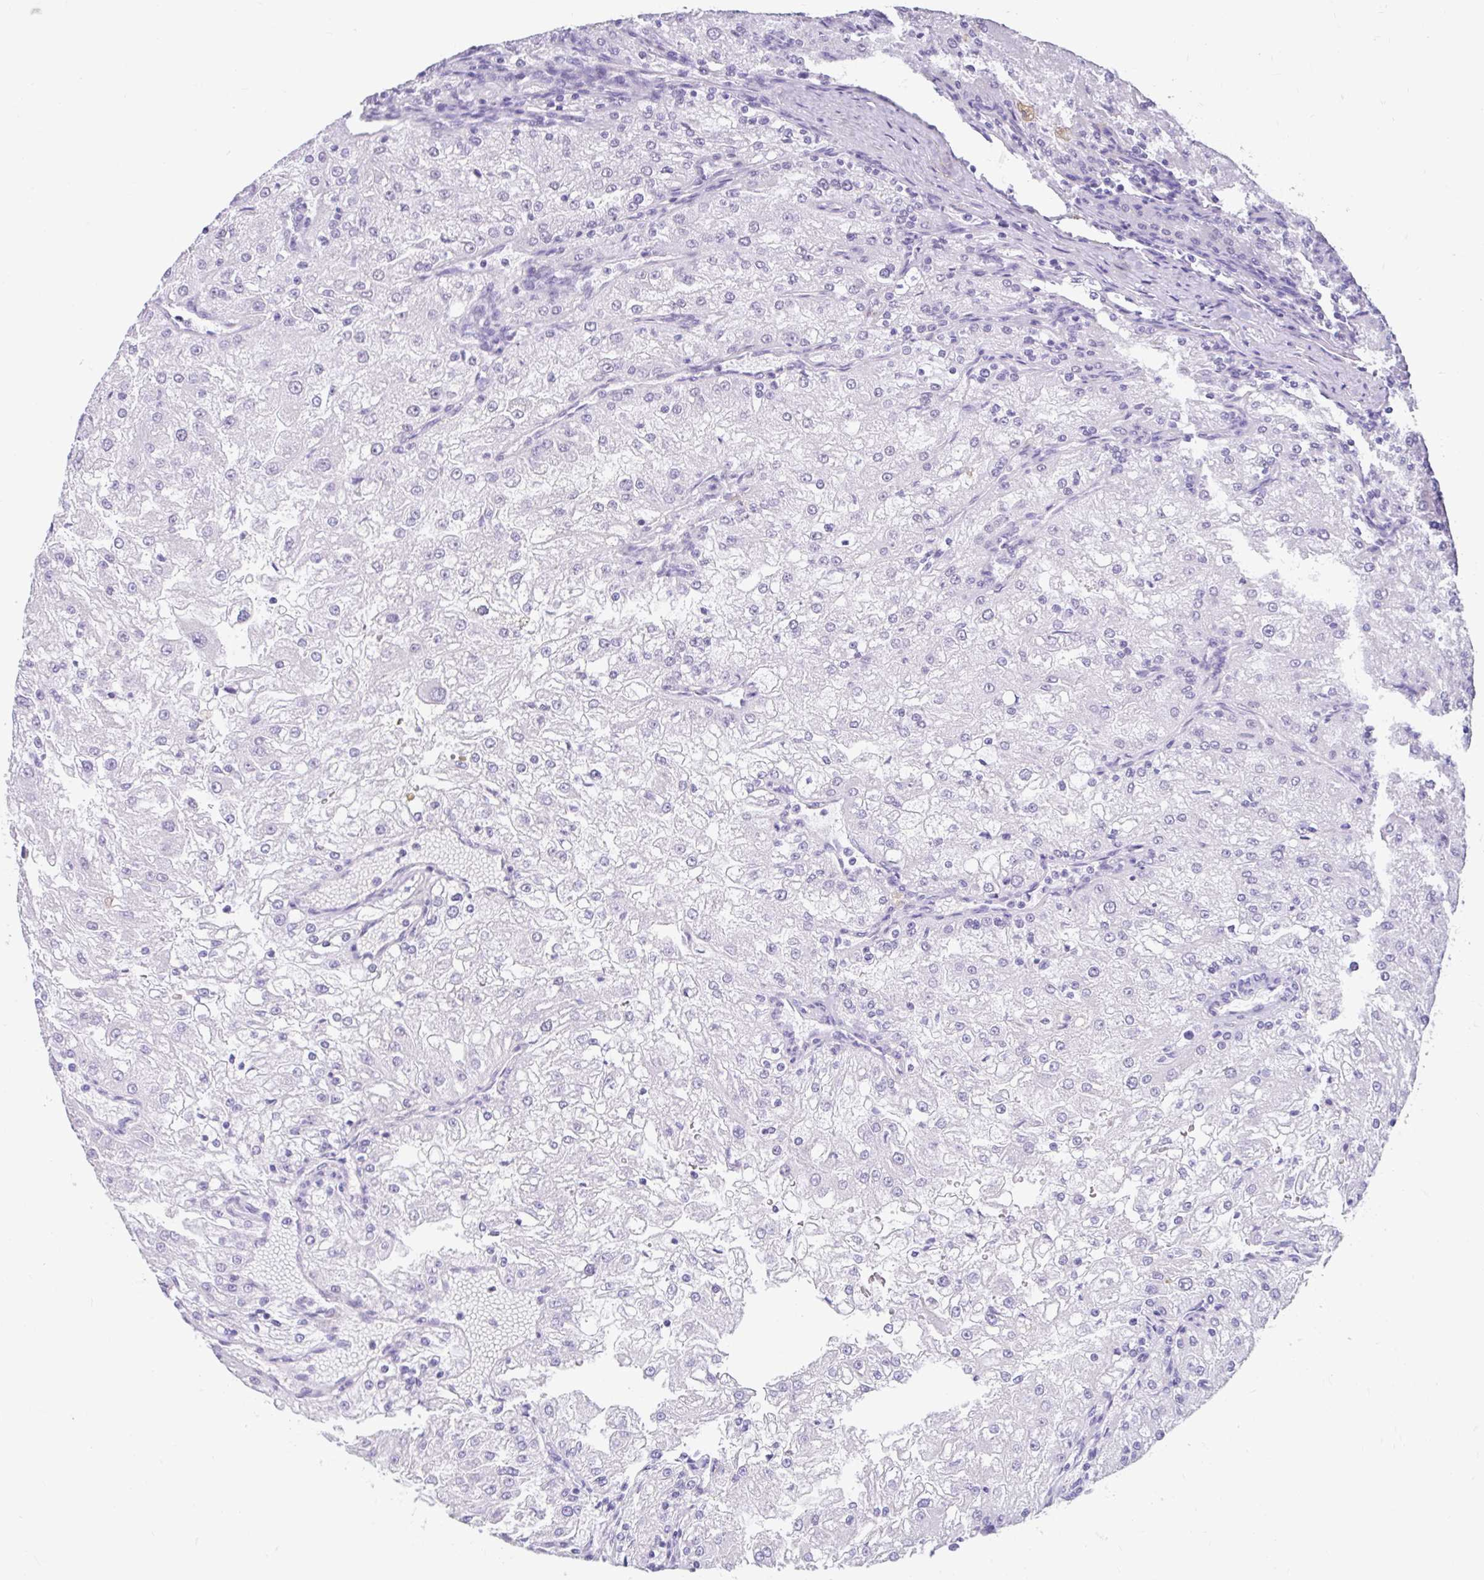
{"staining": {"intensity": "negative", "quantity": "none", "location": "none"}, "tissue": "renal cancer", "cell_type": "Tumor cells", "image_type": "cancer", "snomed": [{"axis": "morphology", "description": "Adenocarcinoma, NOS"}, {"axis": "topography", "description": "Kidney"}], "caption": "This micrograph is of adenocarcinoma (renal) stained with immunohistochemistry to label a protein in brown with the nuclei are counter-stained blue. There is no expression in tumor cells. (DAB IHC, high magnification).", "gene": "DCAF17", "patient": {"sex": "female", "age": 74}}